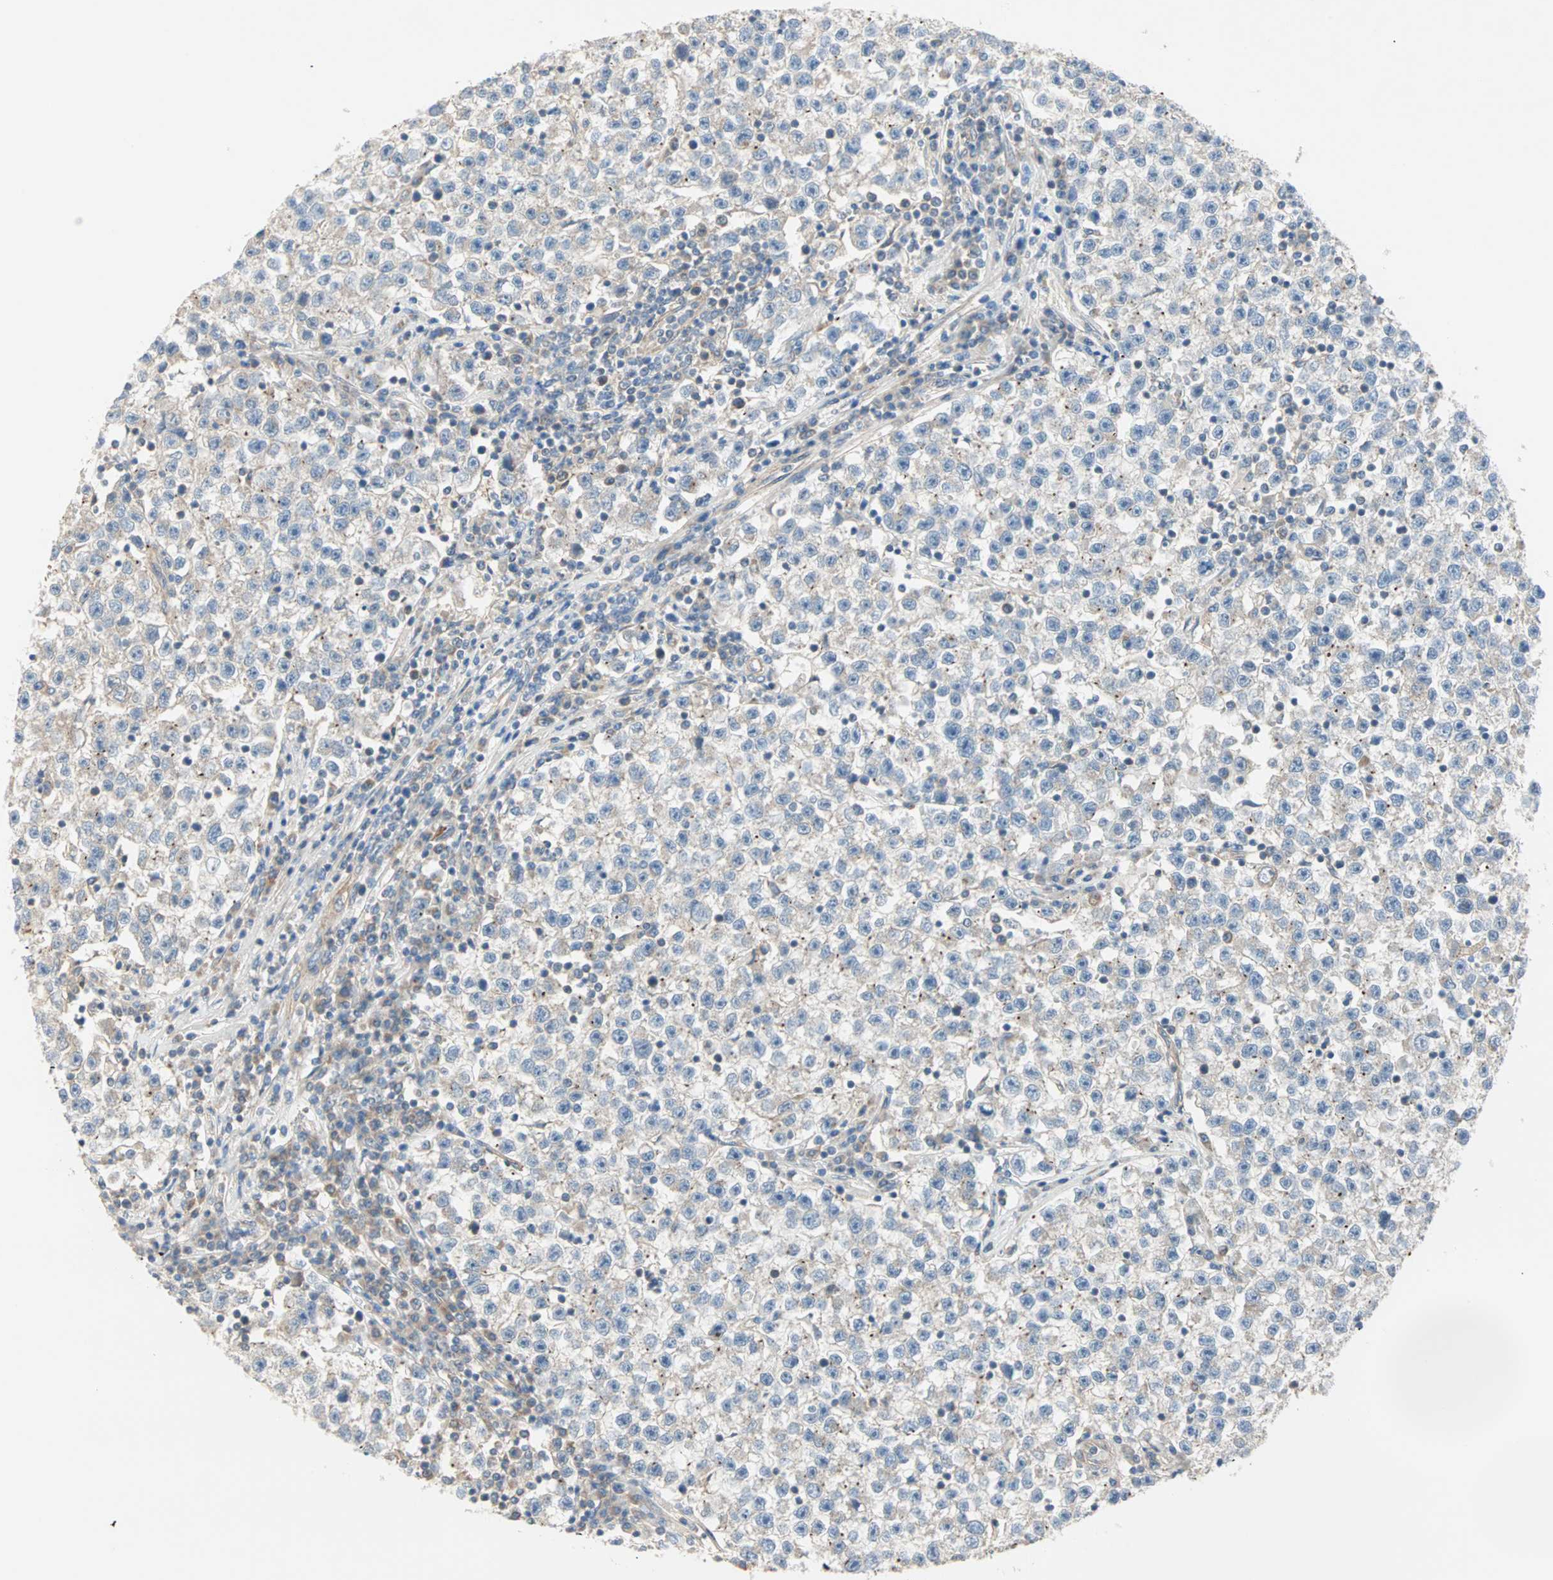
{"staining": {"intensity": "weak", "quantity": "<25%", "location": "cytoplasmic/membranous"}, "tissue": "testis cancer", "cell_type": "Tumor cells", "image_type": "cancer", "snomed": [{"axis": "morphology", "description": "Seminoma, NOS"}, {"axis": "topography", "description": "Testis"}], "caption": "The immunohistochemistry histopathology image has no significant positivity in tumor cells of seminoma (testis) tissue. Brightfield microscopy of immunohistochemistry (IHC) stained with DAB (brown) and hematoxylin (blue), captured at high magnification.", "gene": "PDE8A", "patient": {"sex": "male", "age": 22}}